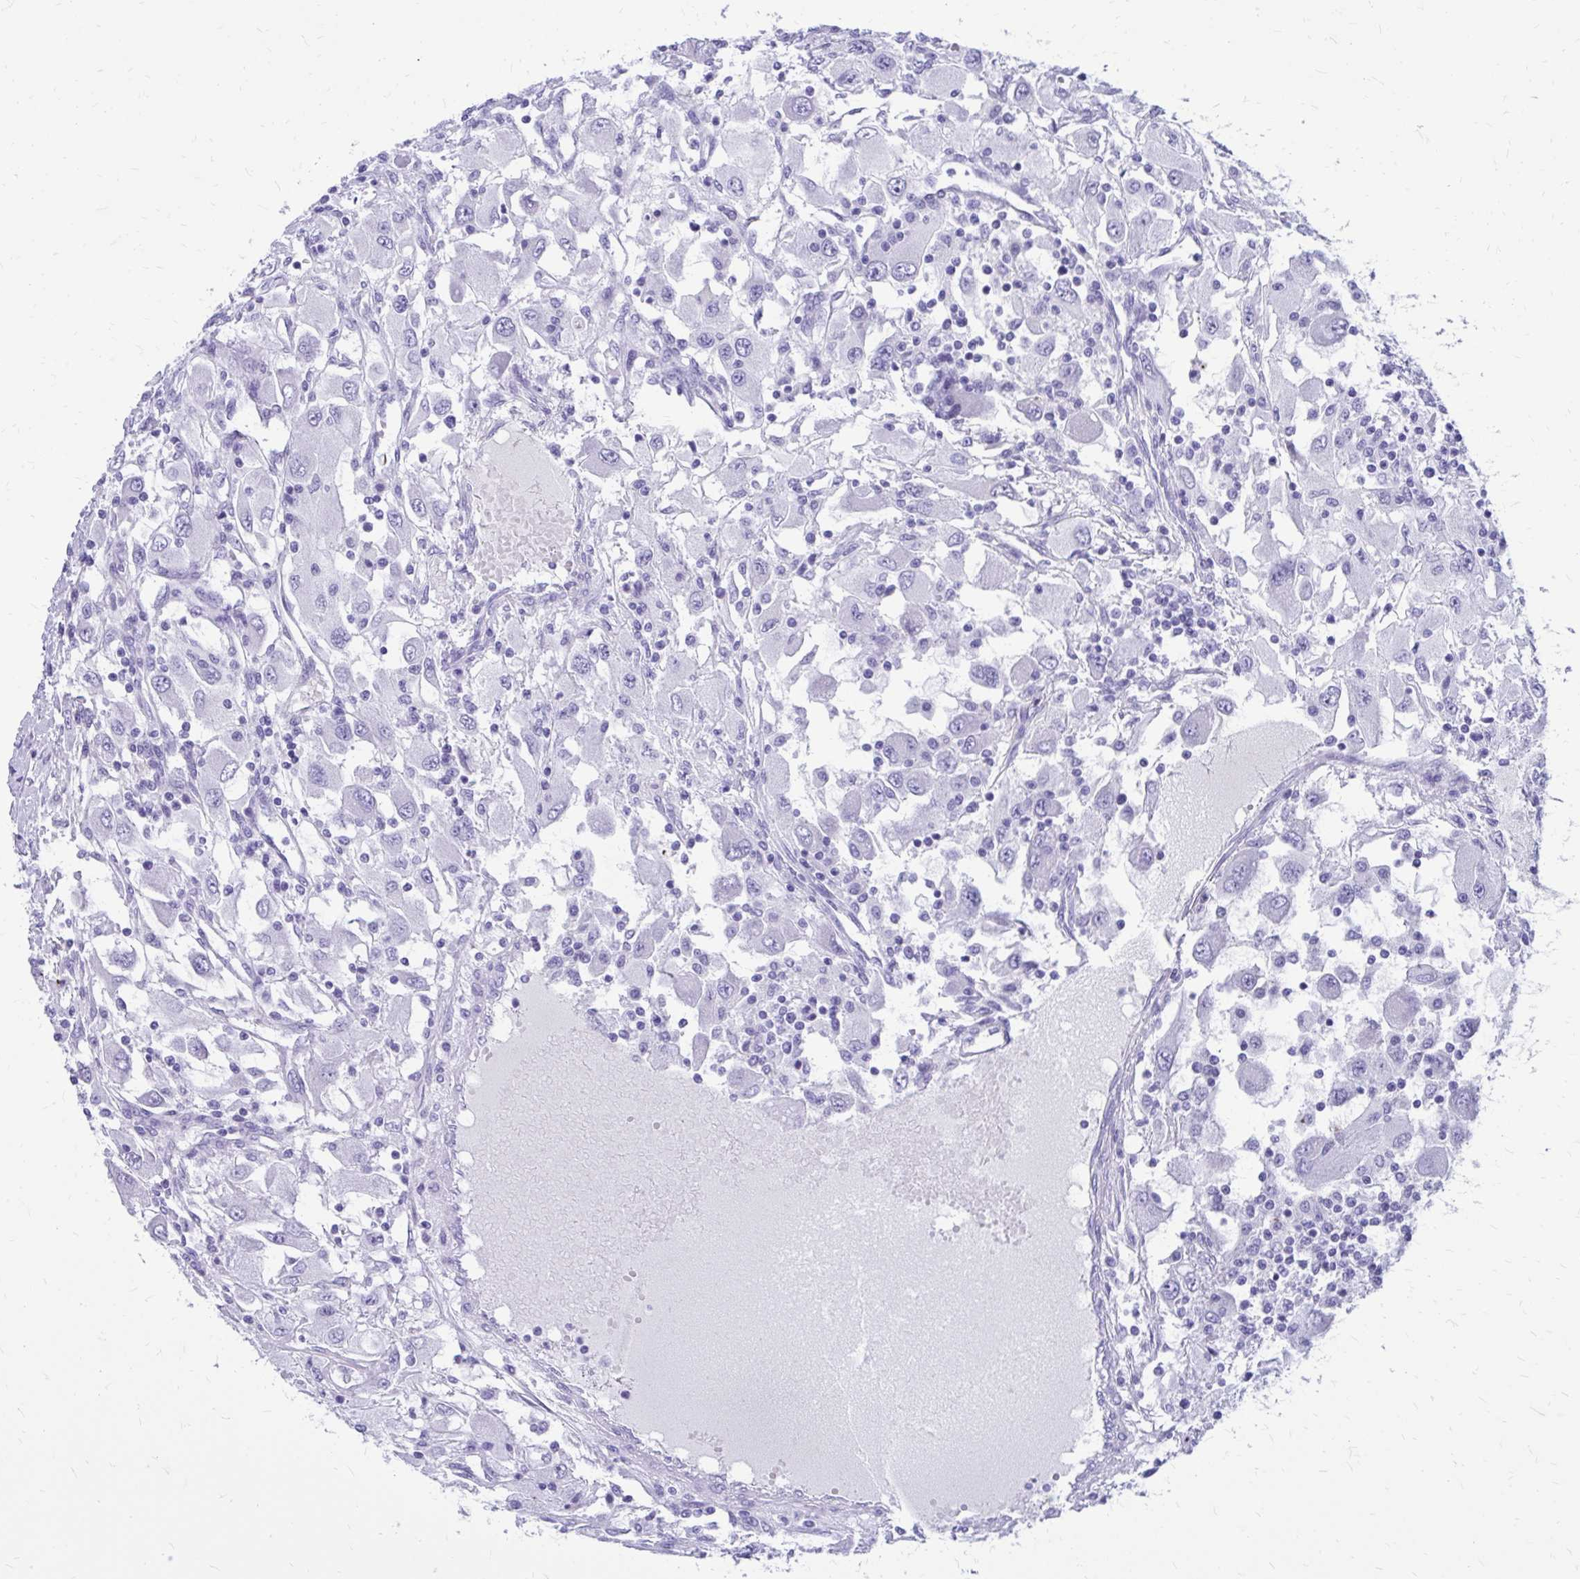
{"staining": {"intensity": "negative", "quantity": "none", "location": "none"}, "tissue": "renal cancer", "cell_type": "Tumor cells", "image_type": "cancer", "snomed": [{"axis": "morphology", "description": "Adenocarcinoma, NOS"}, {"axis": "topography", "description": "Kidney"}], "caption": "High power microscopy image of an immunohistochemistry photomicrograph of renal cancer (adenocarcinoma), revealing no significant expression in tumor cells. (Immunohistochemistry, brightfield microscopy, high magnification).", "gene": "SATL1", "patient": {"sex": "female", "age": 67}}